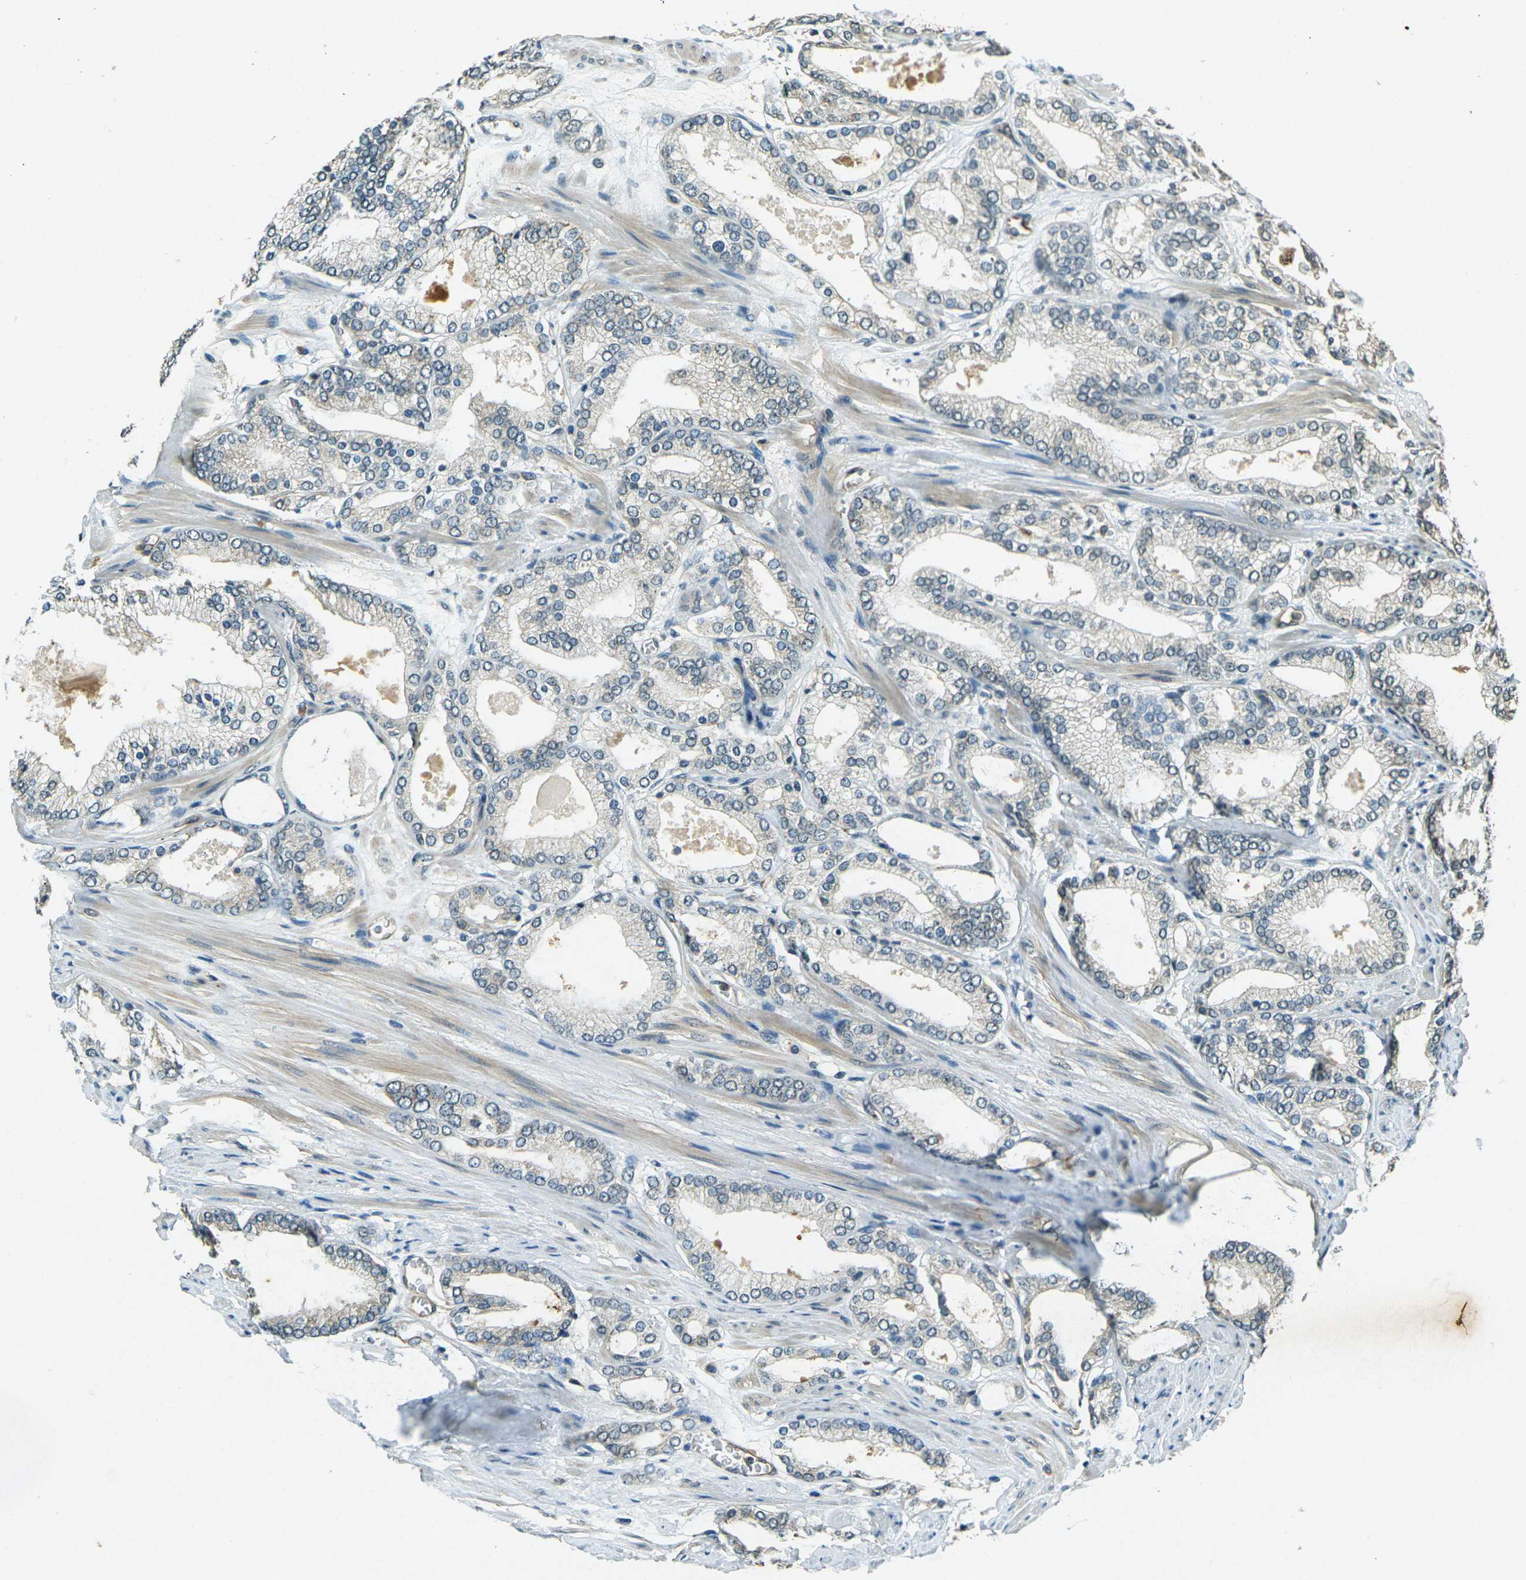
{"staining": {"intensity": "negative", "quantity": "none", "location": "none"}, "tissue": "prostate cancer", "cell_type": "Tumor cells", "image_type": "cancer", "snomed": [{"axis": "morphology", "description": "Adenocarcinoma, High grade"}, {"axis": "topography", "description": "Prostate"}], "caption": "Tumor cells show no significant protein staining in prostate high-grade adenocarcinoma. The staining was performed using DAB (3,3'-diaminobenzidine) to visualize the protein expression in brown, while the nuclei were stained in blue with hematoxylin (Magnification: 20x).", "gene": "PDE2A", "patient": {"sex": "male", "age": 61}}